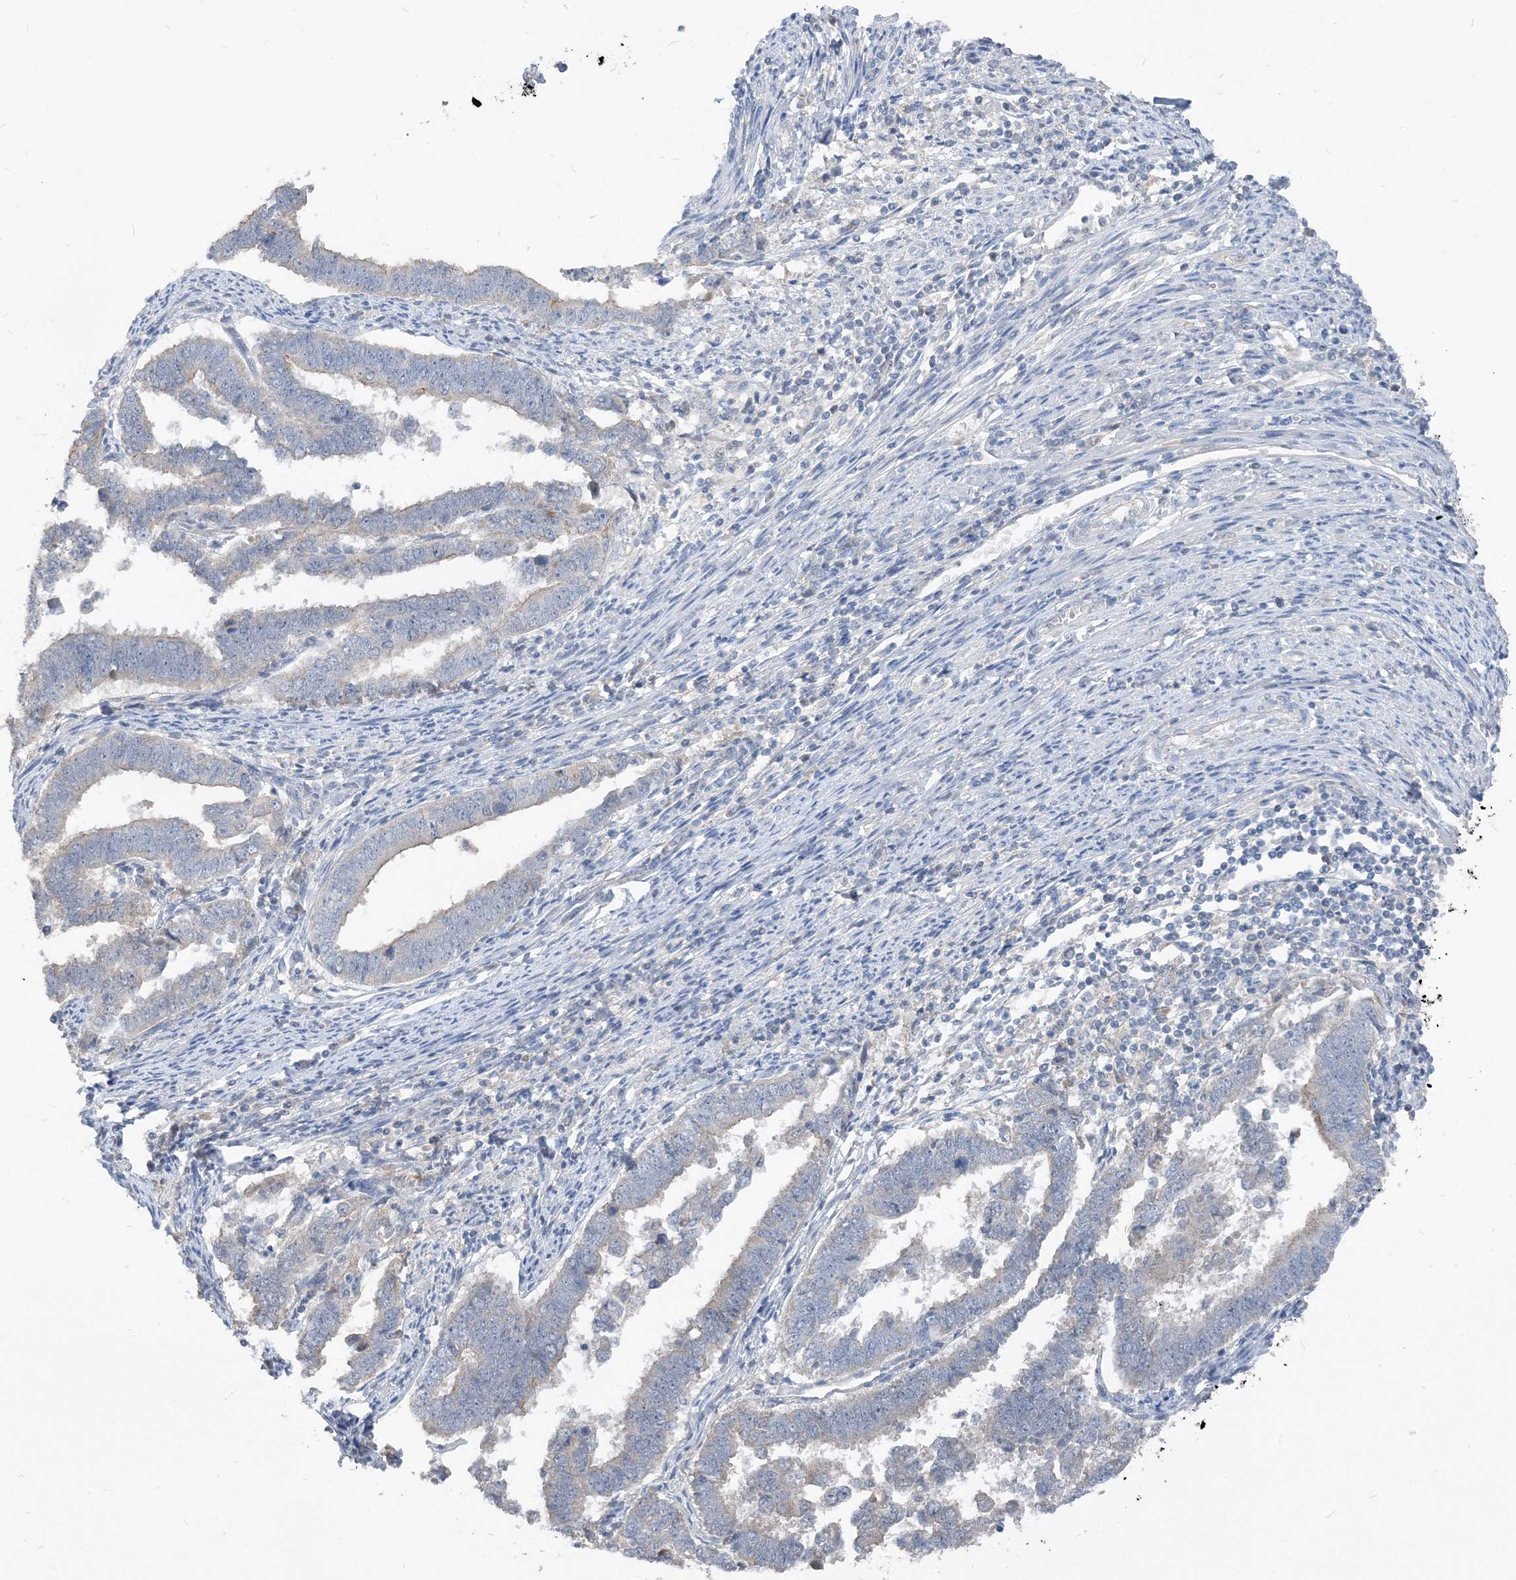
{"staining": {"intensity": "weak", "quantity": "<25%", "location": "cytoplasmic/membranous"}, "tissue": "endometrial cancer", "cell_type": "Tumor cells", "image_type": "cancer", "snomed": [{"axis": "morphology", "description": "Adenocarcinoma, NOS"}, {"axis": "topography", "description": "Endometrium"}], "caption": "The image demonstrates no significant expression in tumor cells of adenocarcinoma (endometrial).", "gene": "NCOA7", "patient": {"sex": "female", "age": 75}}